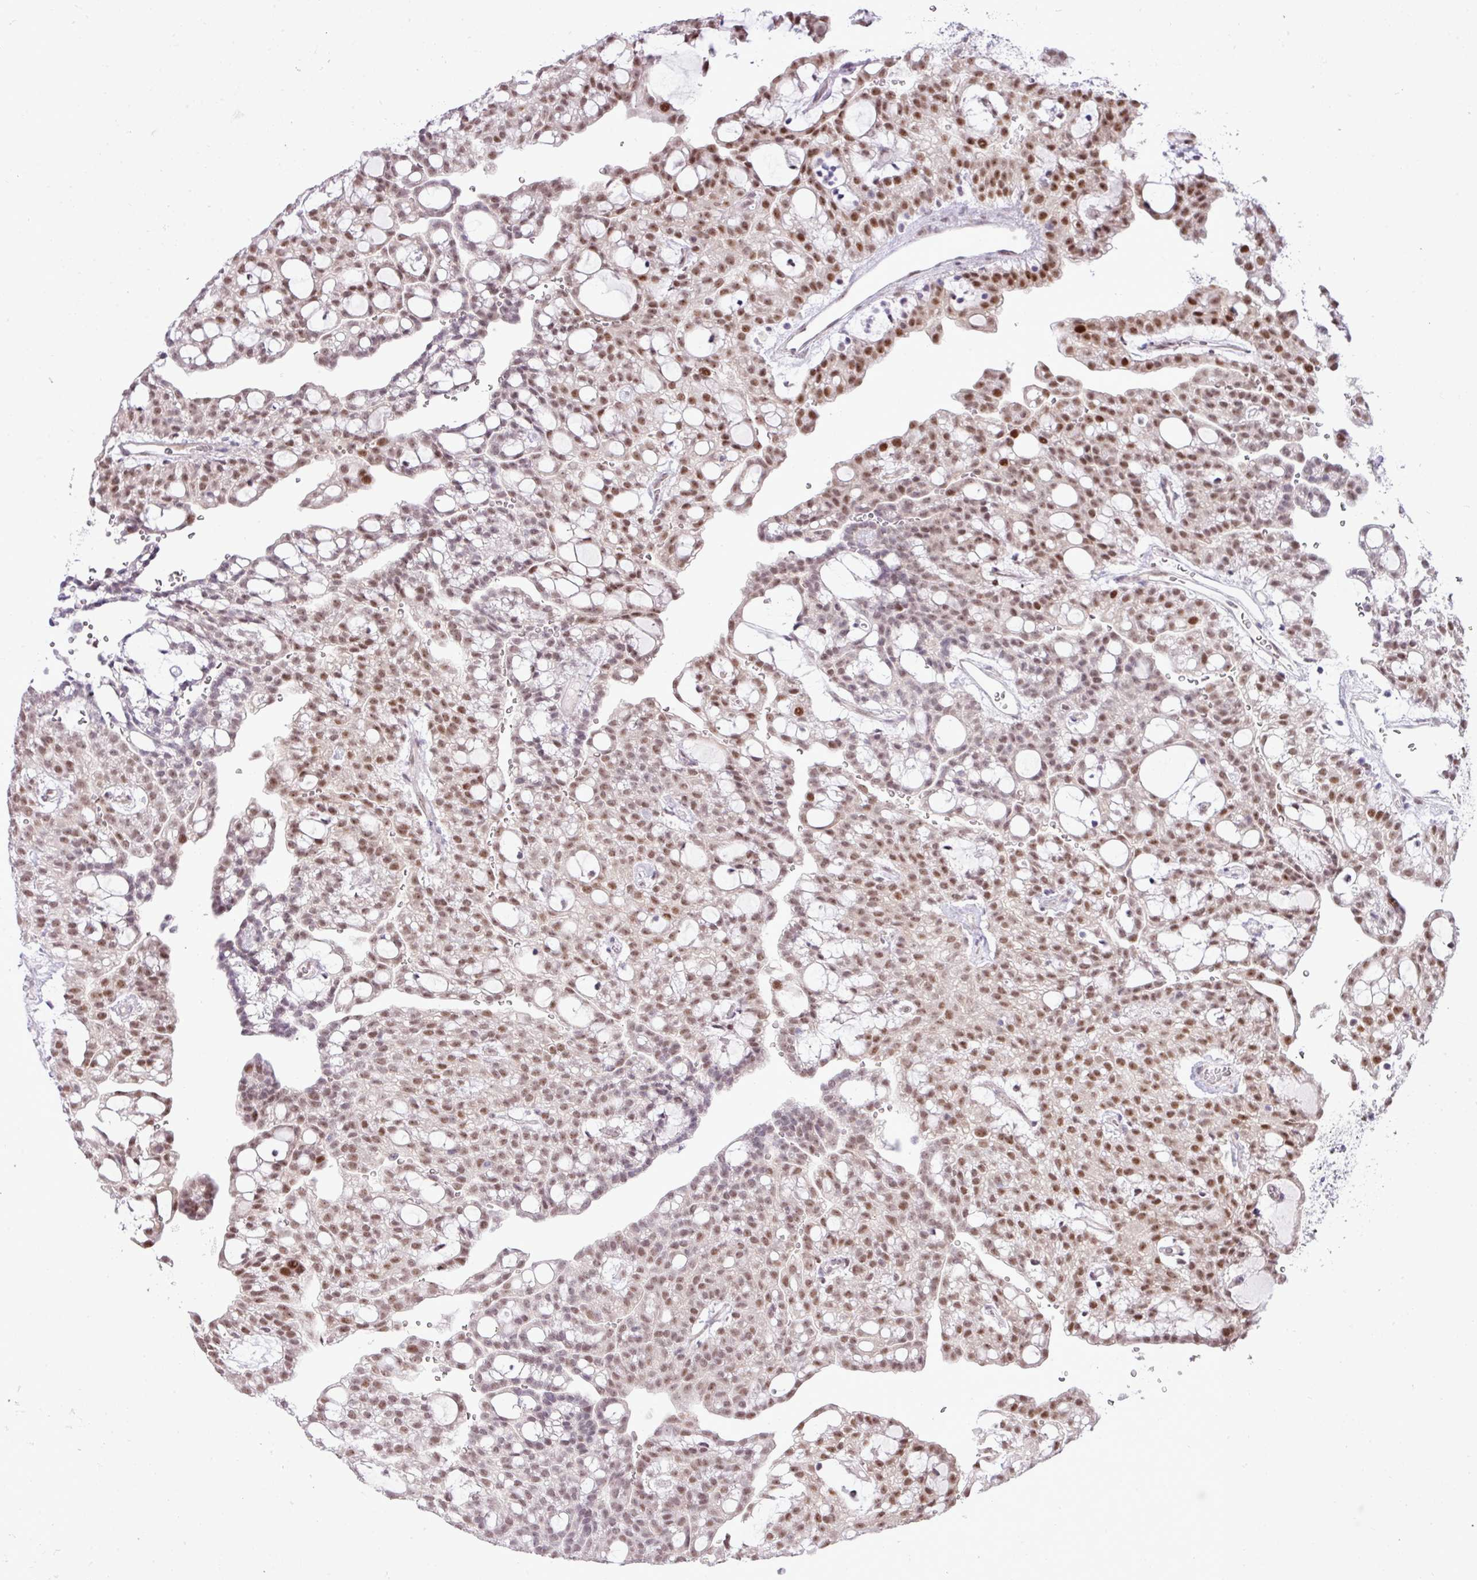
{"staining": {"intensity": "moderate", "quantity": "25%-75%", "location": "nuclear"}, "tissue": "renal cancer", "cell_type": "Tumor cells", "image_type": "cancer", "snomed": [{"axis": "morphology", "description": "Adenocarcinoma, NOS"}, {"axis": "topography", "description": "Kidney"}], "caption": "Protein expression analysis of human renal adenocarcinoma reveals moderate nuclear staining in about 25%-75% of tumor cells.", "gene": "ELOA2", "patient": {"sex": "male", "age": 63}}